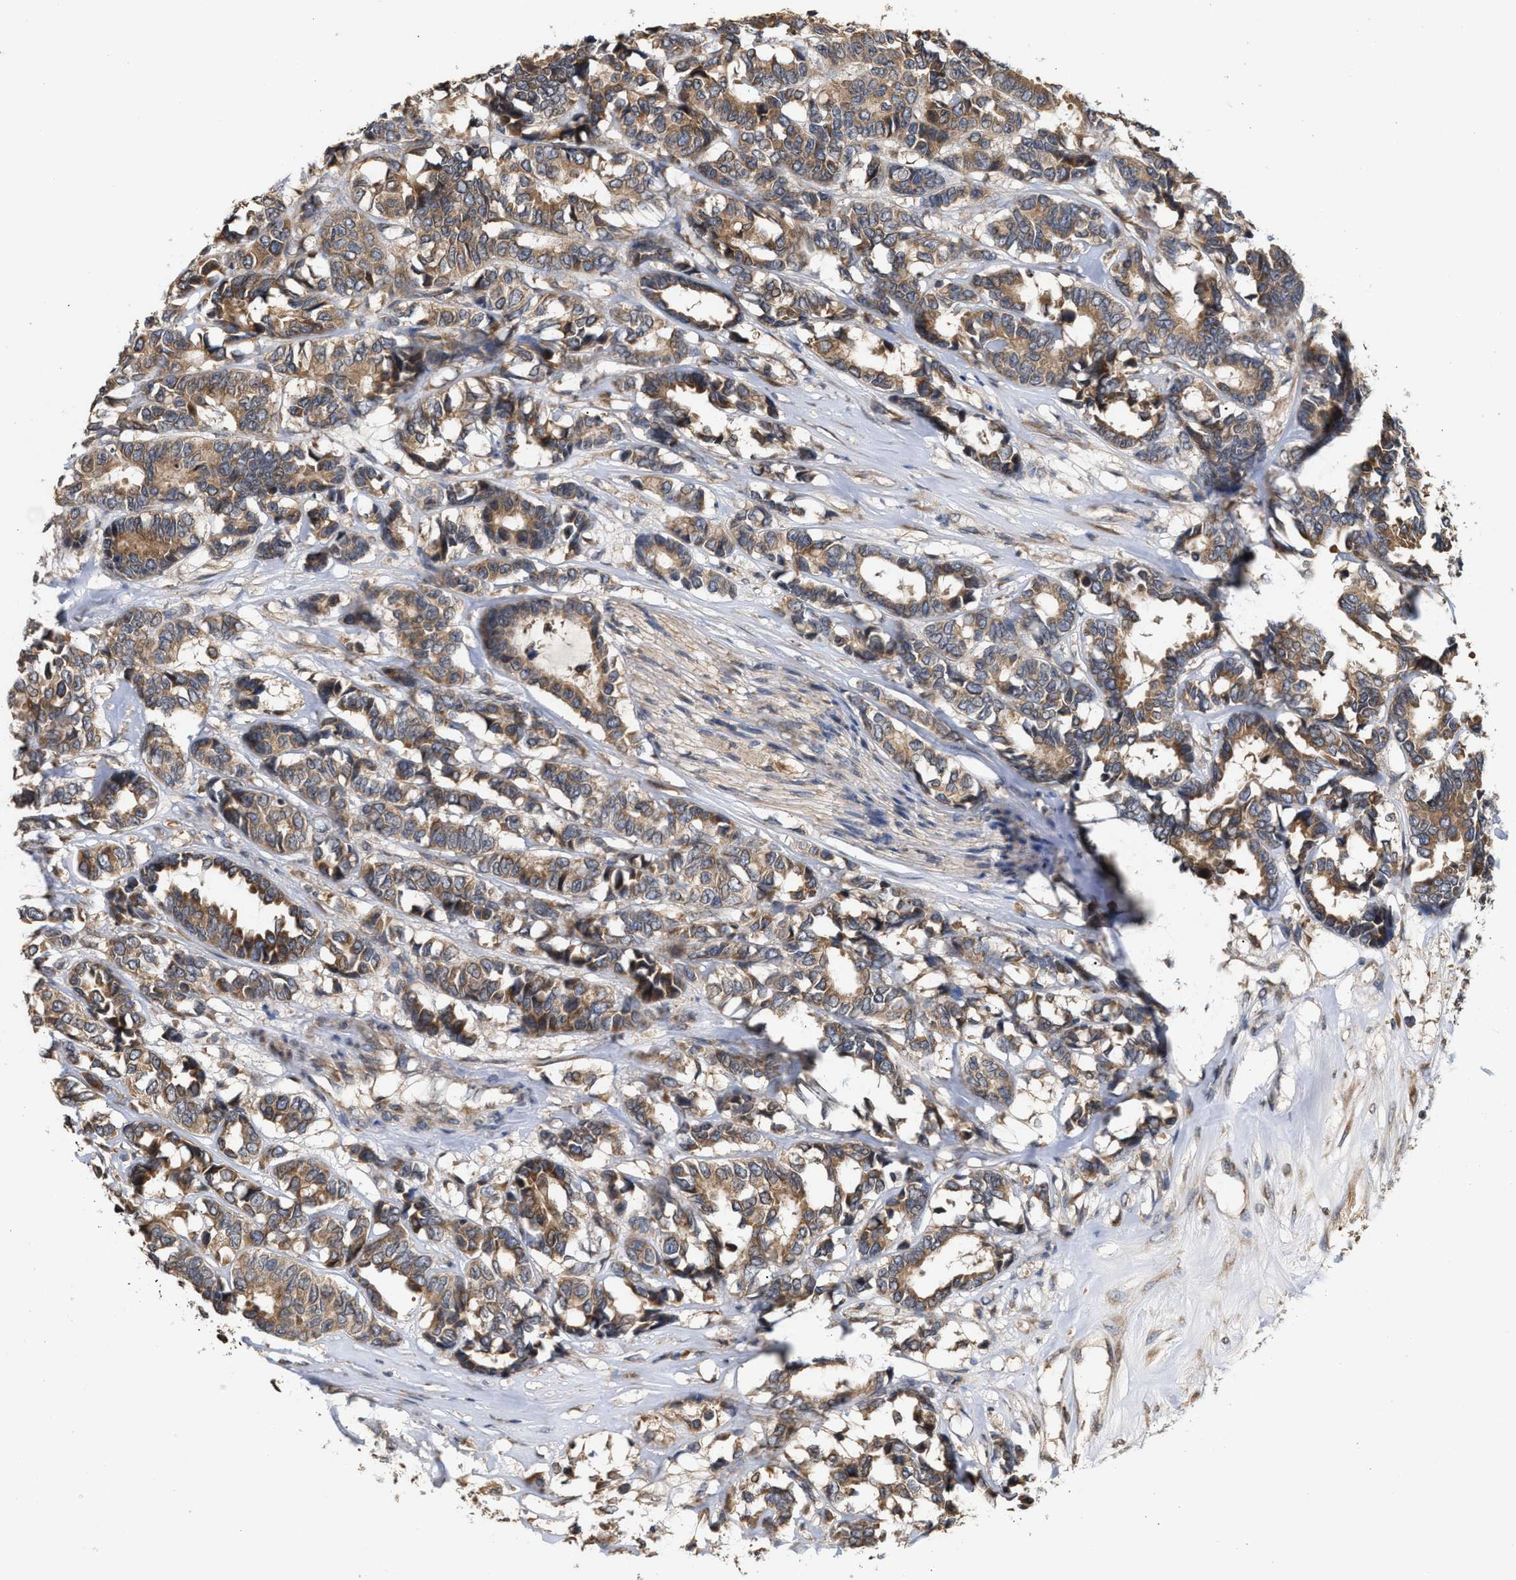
{"staining": {"intensity": "moderate", "quantity": ">75%", "location": "cytoplasmic/membranous"}, "tissue": "breast cancer", "cell_type": "Tumor cells", "image_type": "cancer", "snomed": [{"axis": "morphology", "description": "Duct carcinoma"}, {"axis": "topography", "description": "Breast"}], "caption": "A medium amount of moderate cytoplasmic/membranous staining is present in about >75% of tumor cells in breast cancer tissue.", "gene": "SAR1A", "patient": {"sex": "female", "age": 87}}